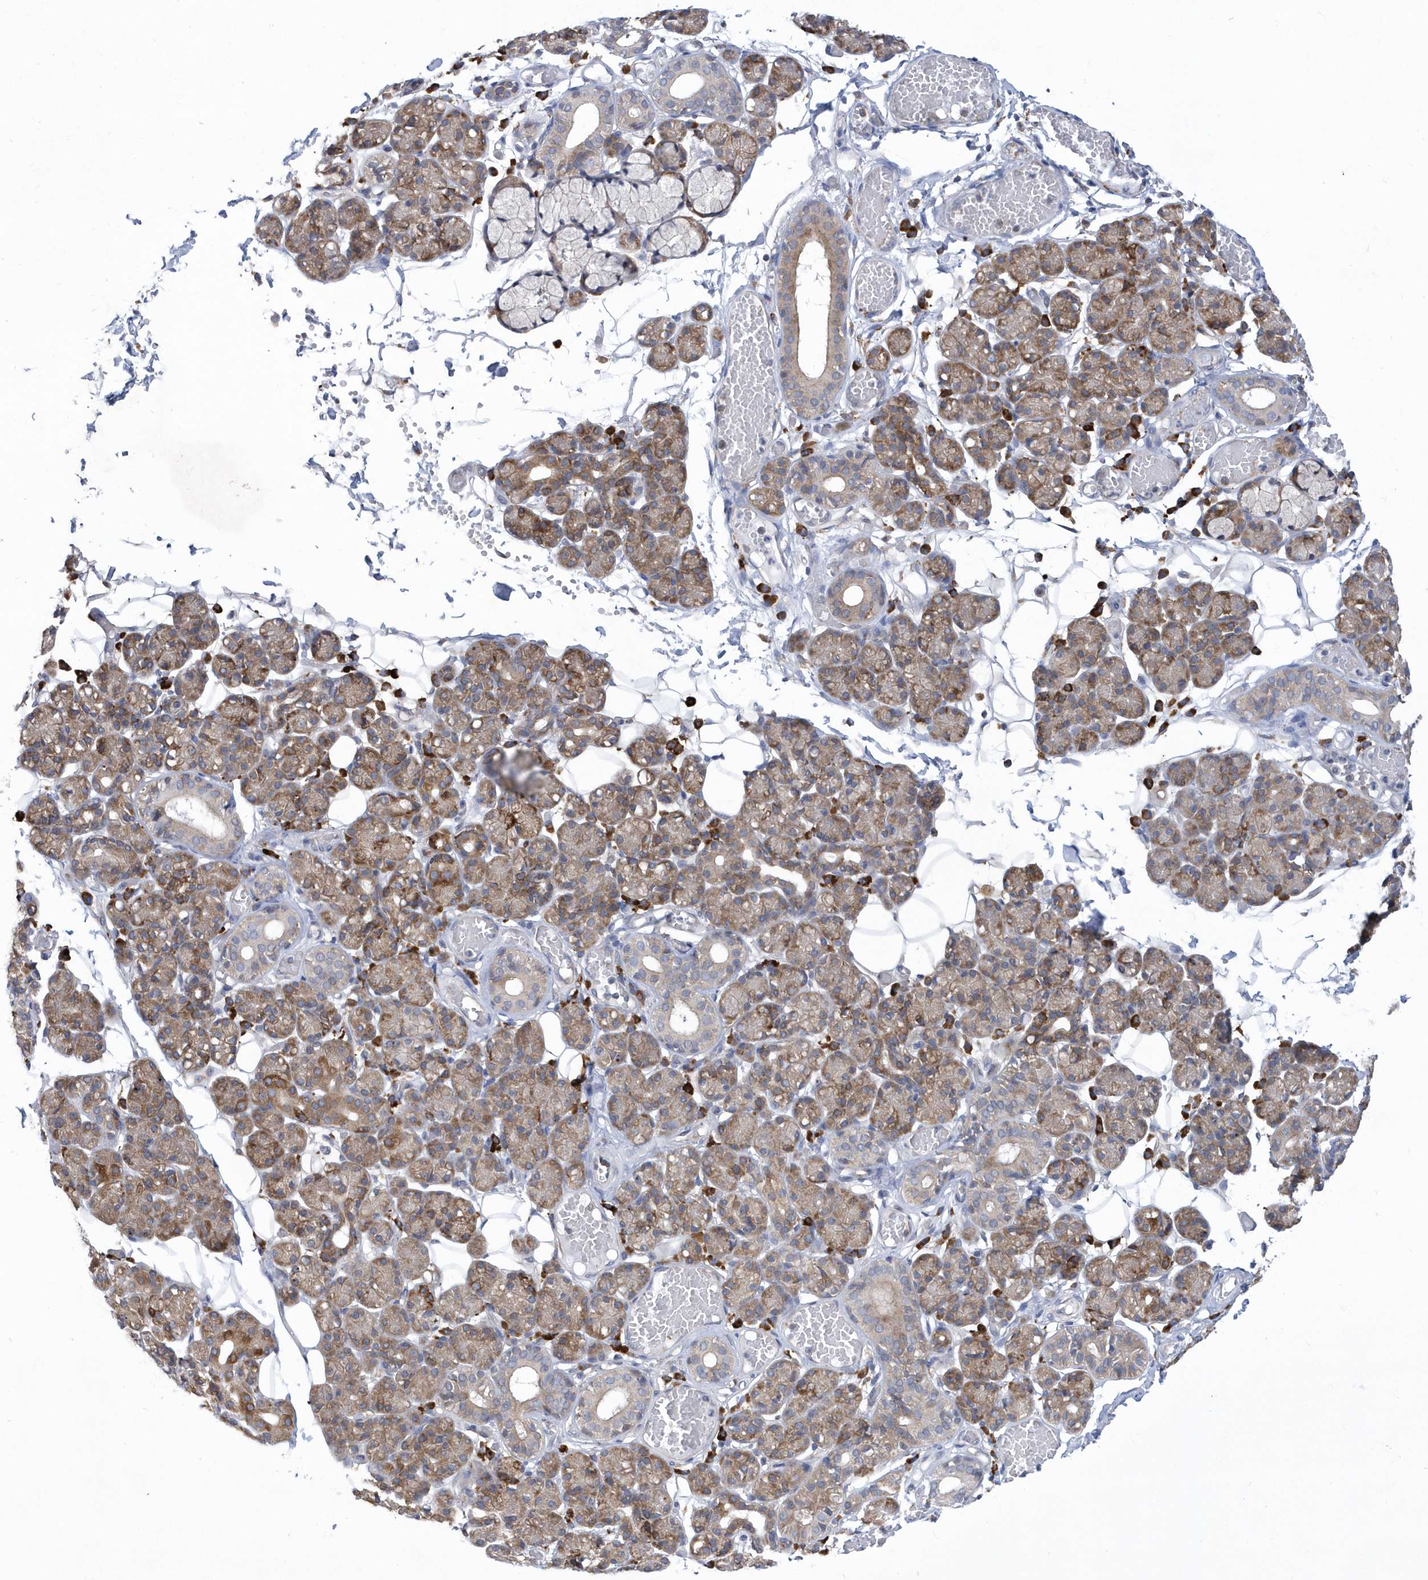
{"staining": {"intensity": "moderate", "quantity": ">75%", "location": "cytoplasmic/membranous"}, "tissue": "salivary gland", "cell_type": "Glandular cells", "image_type": "normal", "snomed": [{"axis": "morphology", "description": "Normal tissue, NOS"}, {"axis": "topography", "description": "Salivary gland"}], "caption": "Immunohistochemistry histopathology image of unremarkable salivary gland: human salivary gland stained using immunohistochemistry (IHC) shows medium levels of moderate protein expression localized specifically in the cytoplasmic/membranous of glandular cells, appearing as a cytoplasmic/membranous brown color.", "gene": "MED31", "patient": {"sex": "male", "age": 63}}